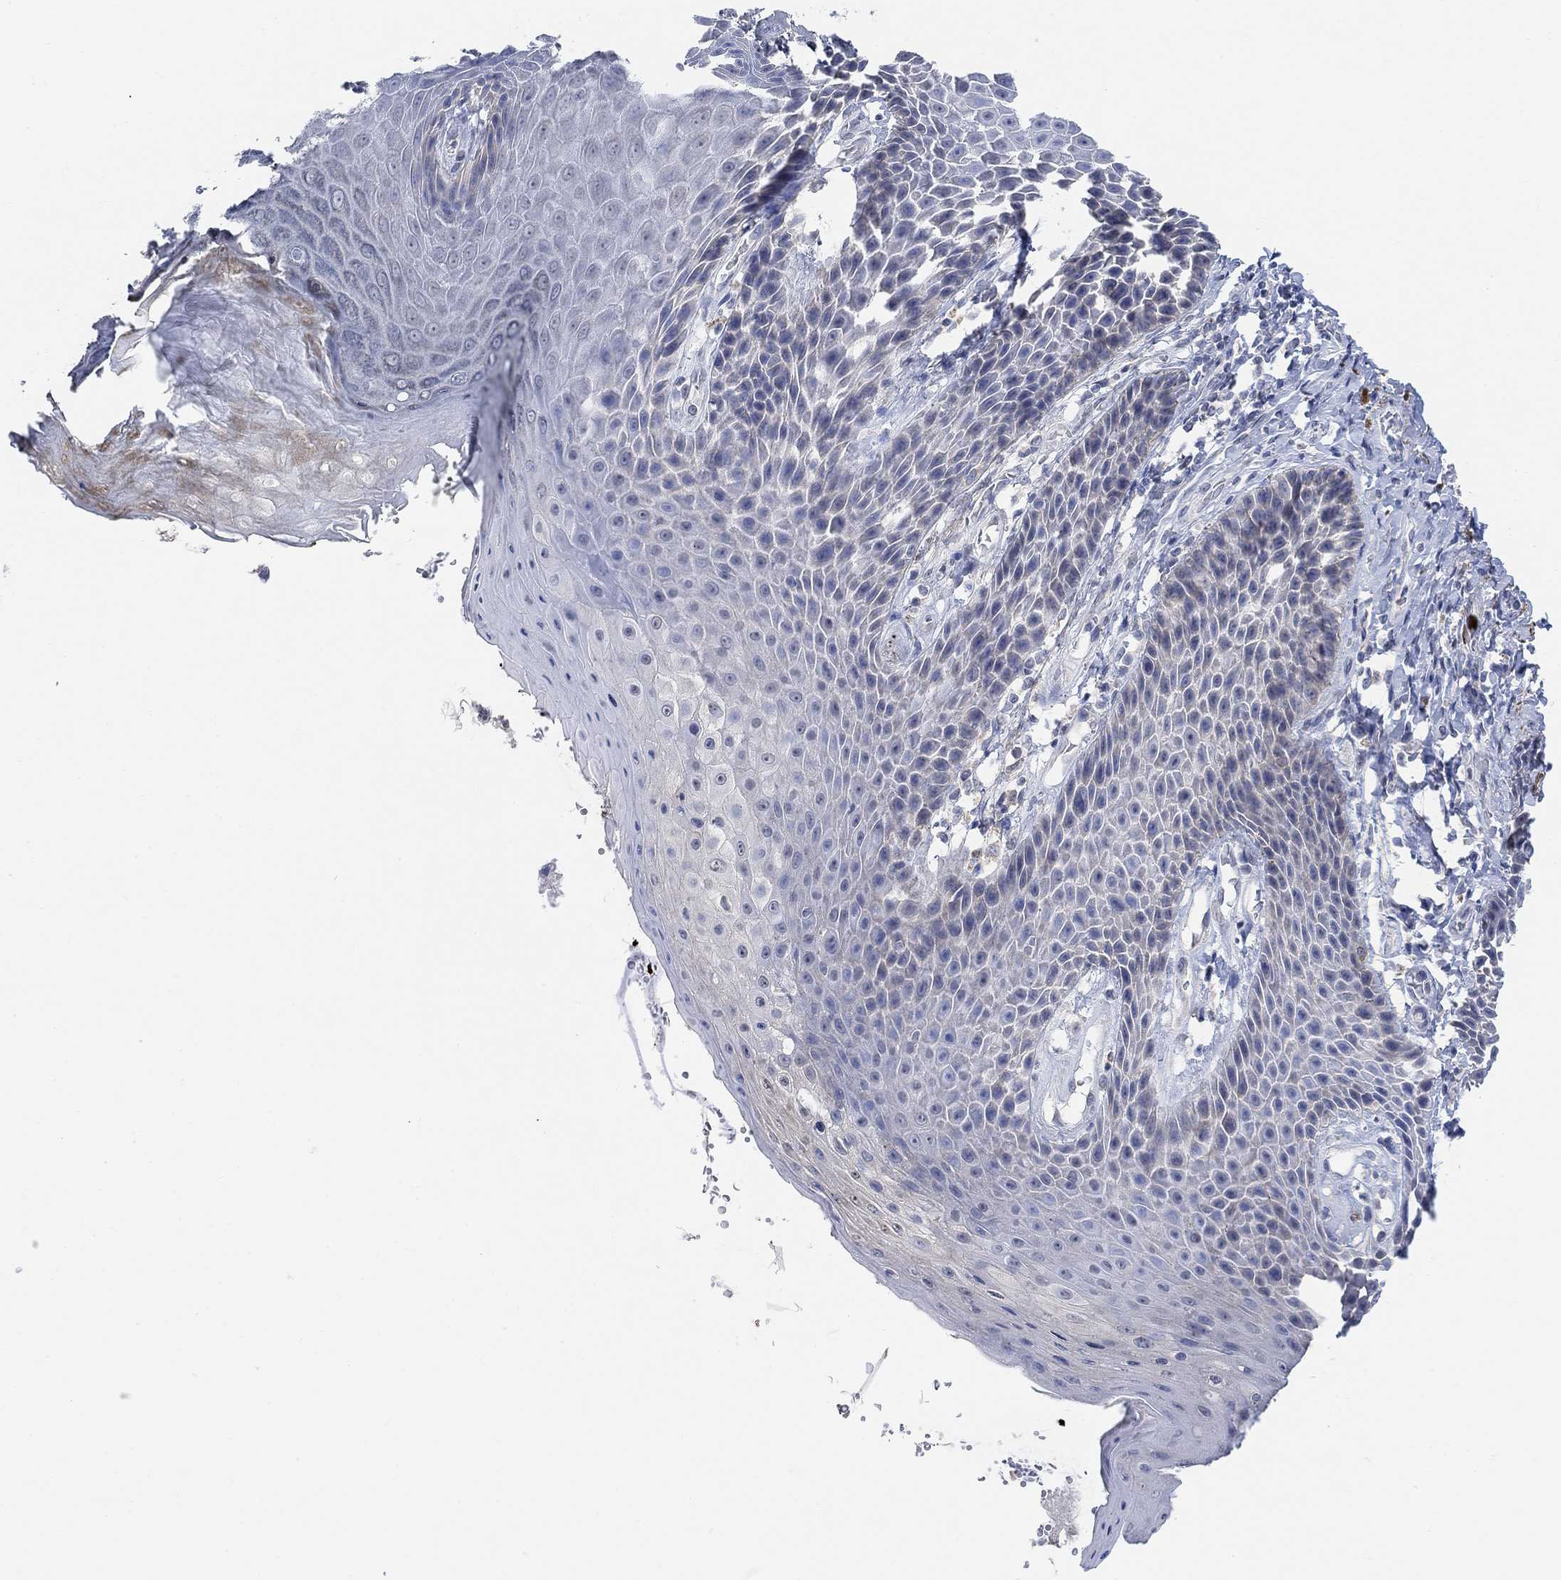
{"staining": {"intensity": "negative", "quantity": "none", "location": "none"}, "tissue": "skin", "cell_type": "Epidermal cells", "image_type": "normal", "snomed": [{"axis": "morphology", "description": "Normal tissue, NOS"}, {"axis": "topography", "description": "Skeletal muscle"}, {"axis": "topography", "description": "Anal"}, {"axis": "topography", "description": "Peripheral nerve tissue"}], "caption": "Protein analysis of normal skin exhibits no significant expression in epidermal cells.", "gene": "RIMS1", "patient": {"sex": "male", "age": 53}}